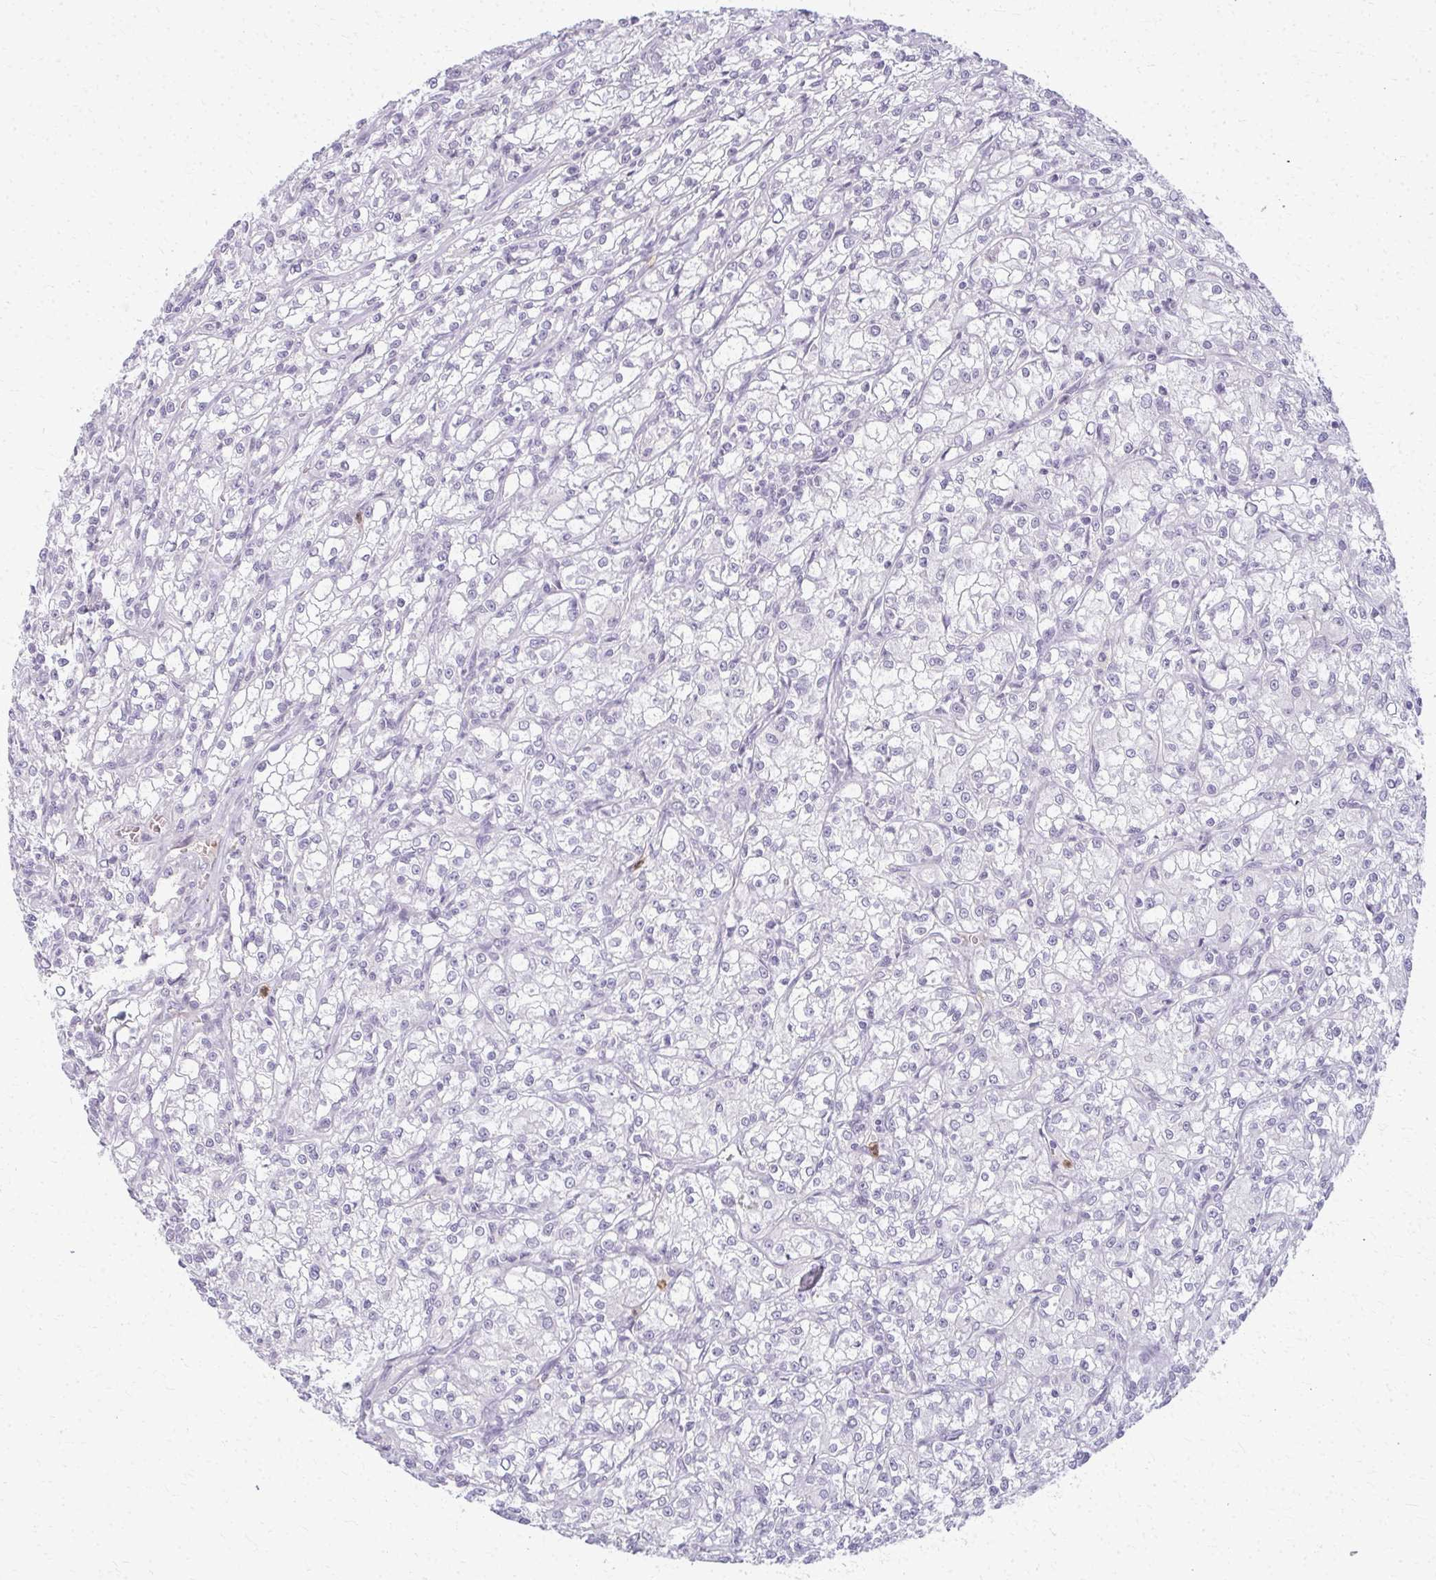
{"staining": {"intensity": "negative", "quantity": "none", "location": "none"}, "tissue": "renal cancer", "cell_type": "Tumor cells", "image_type": "cancer", "snomed": [{"axis": "morphology", "description": "Adenocarcinoma, NOS"}, {"axis": "topography", "description": "Kidney"}], "caption": "Immunohistochemical staining of renal cancer (adenocarcinoma) displays no significant expression in tumor cells.", "gene": "CA3", "patient": {"sex": "female", "age": 59}}